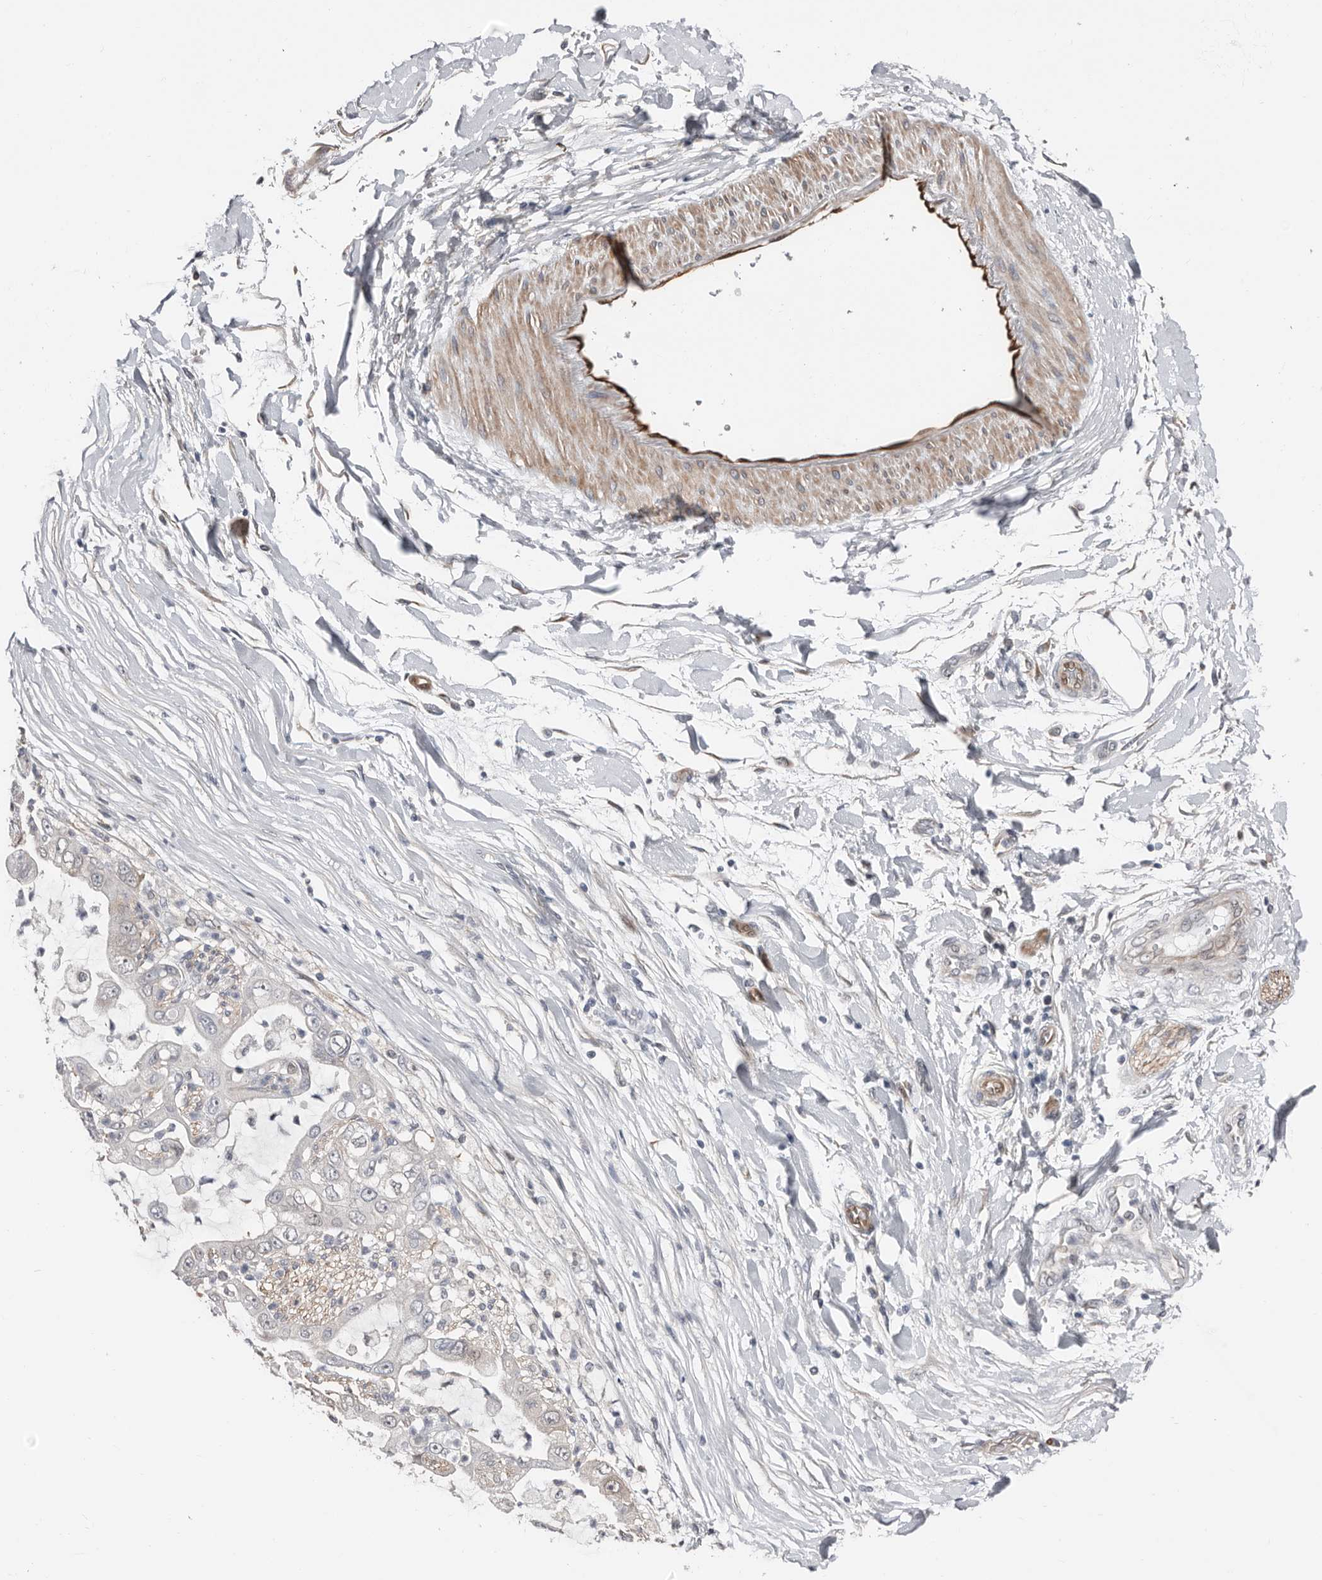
{"staining": {"intensity": "negative", "quantity": "none", "location": "none"}, "tissue": "liver cancer", "cell_type": "Tumor cells", "image_type": "cancer", "snomed": [{"axis": "morphology", "description": "Cholangiocarcinoma"}, {"axis": "topography", "description": "Liver"}], "caption": "Tumor cells are negative for brown protein staining in cholangiocarcinoma (liver).", "gene": "ASRGL1", "patient": {"sex": "female", "age": 54}}